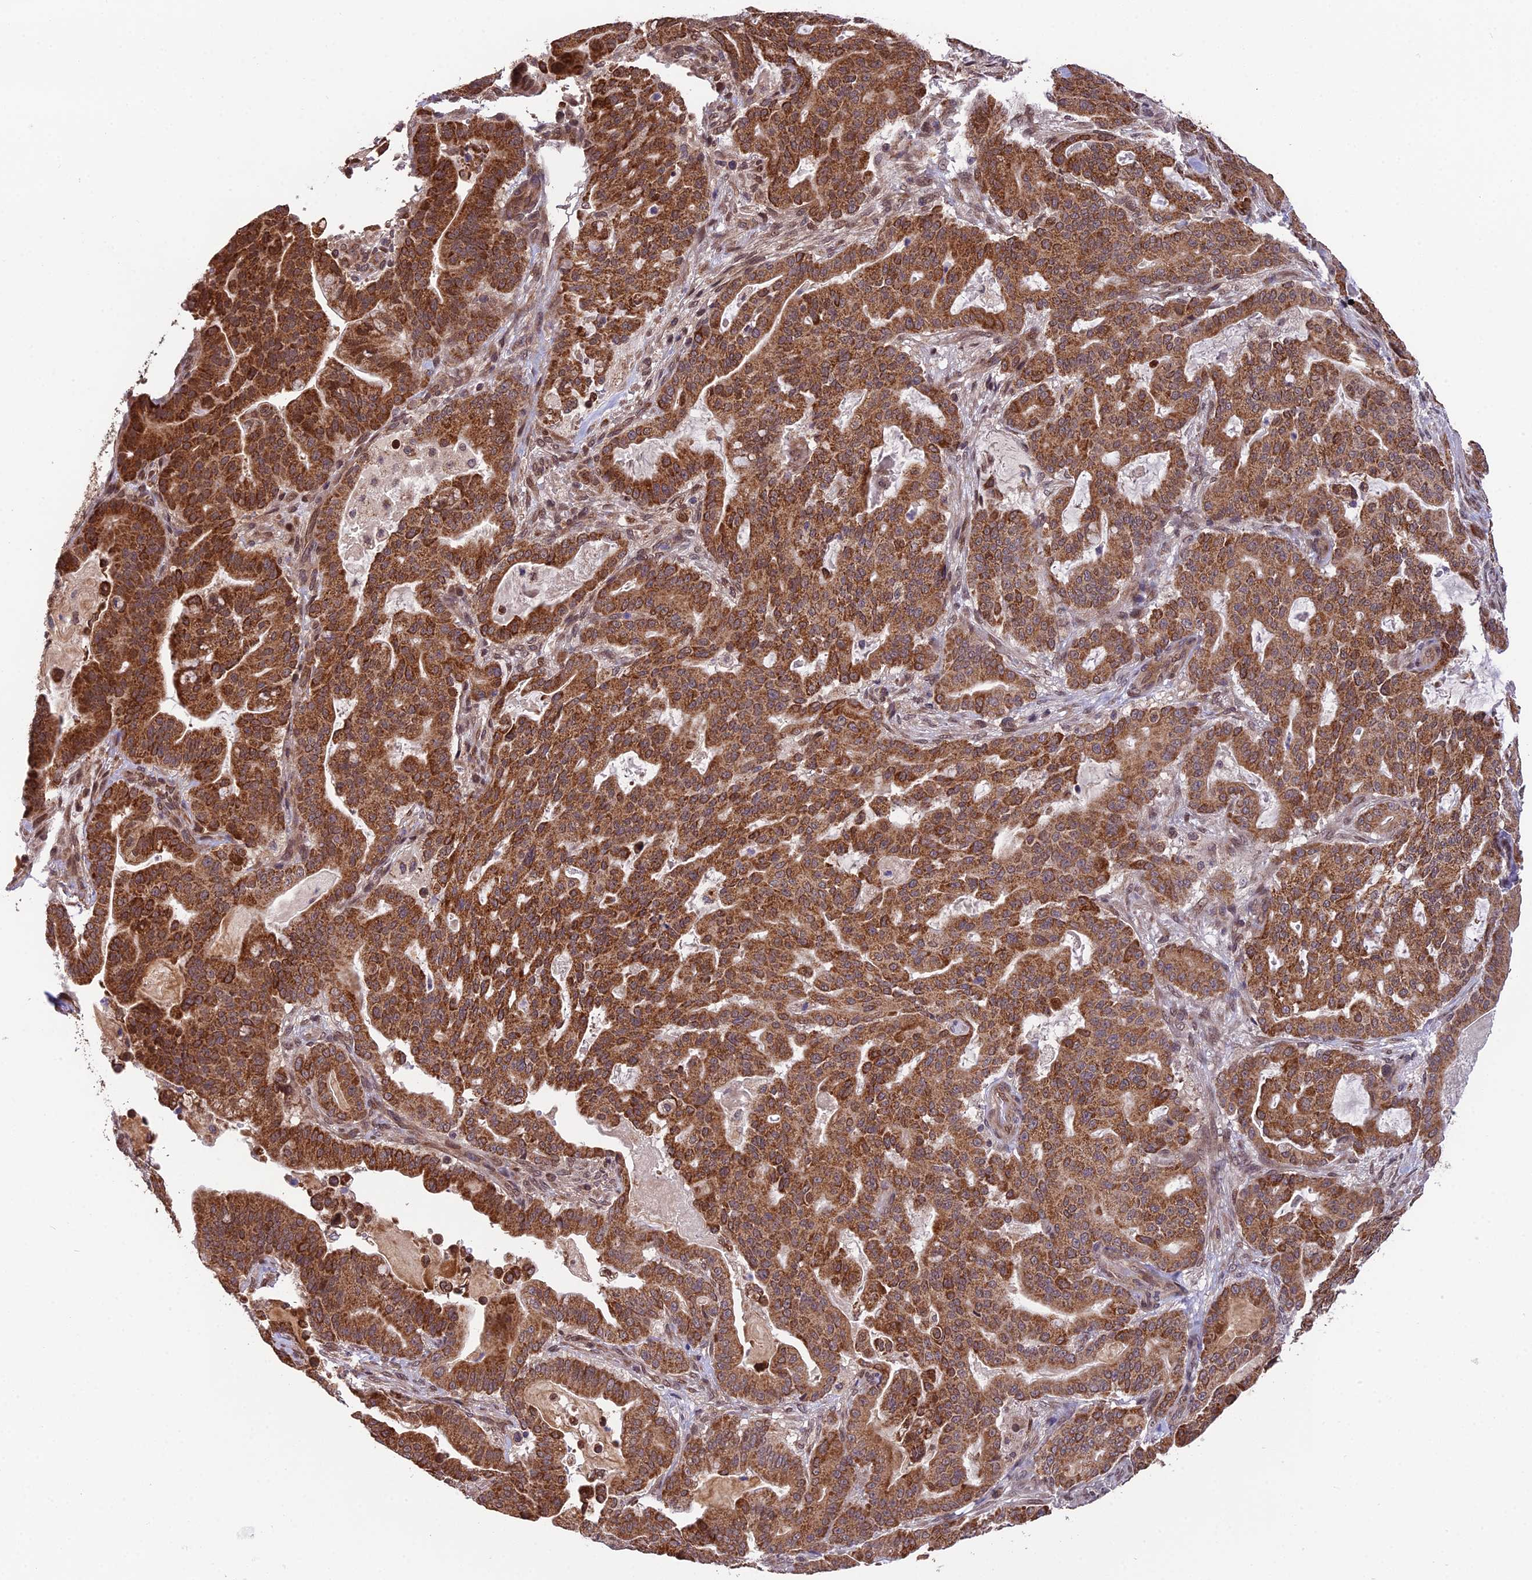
{"staining": {"intensity": "strong", "quantity": ">75%", "location": "cytoplasmic/membranous"}, "tissue": "pancreatic cancer", "cell_type": "Tumor cells", "image_type": "cancer", "snomed": [{"axis": "morphology", "description": "Adenocarcinoma, NOS"}, {"axis": "topography", "description": "Pancreas"}], "caption": "Adenocarcinoma (pancreatic) was stained to show a protein in brown. There is high levels of strong cytoplasmic/membranous positivity in about >75% of tumor cells. (IHC, brightfield microscopy, high magnification).", "gene": "CYP2R1", "patient": {"sex": "male", "age": 63}}